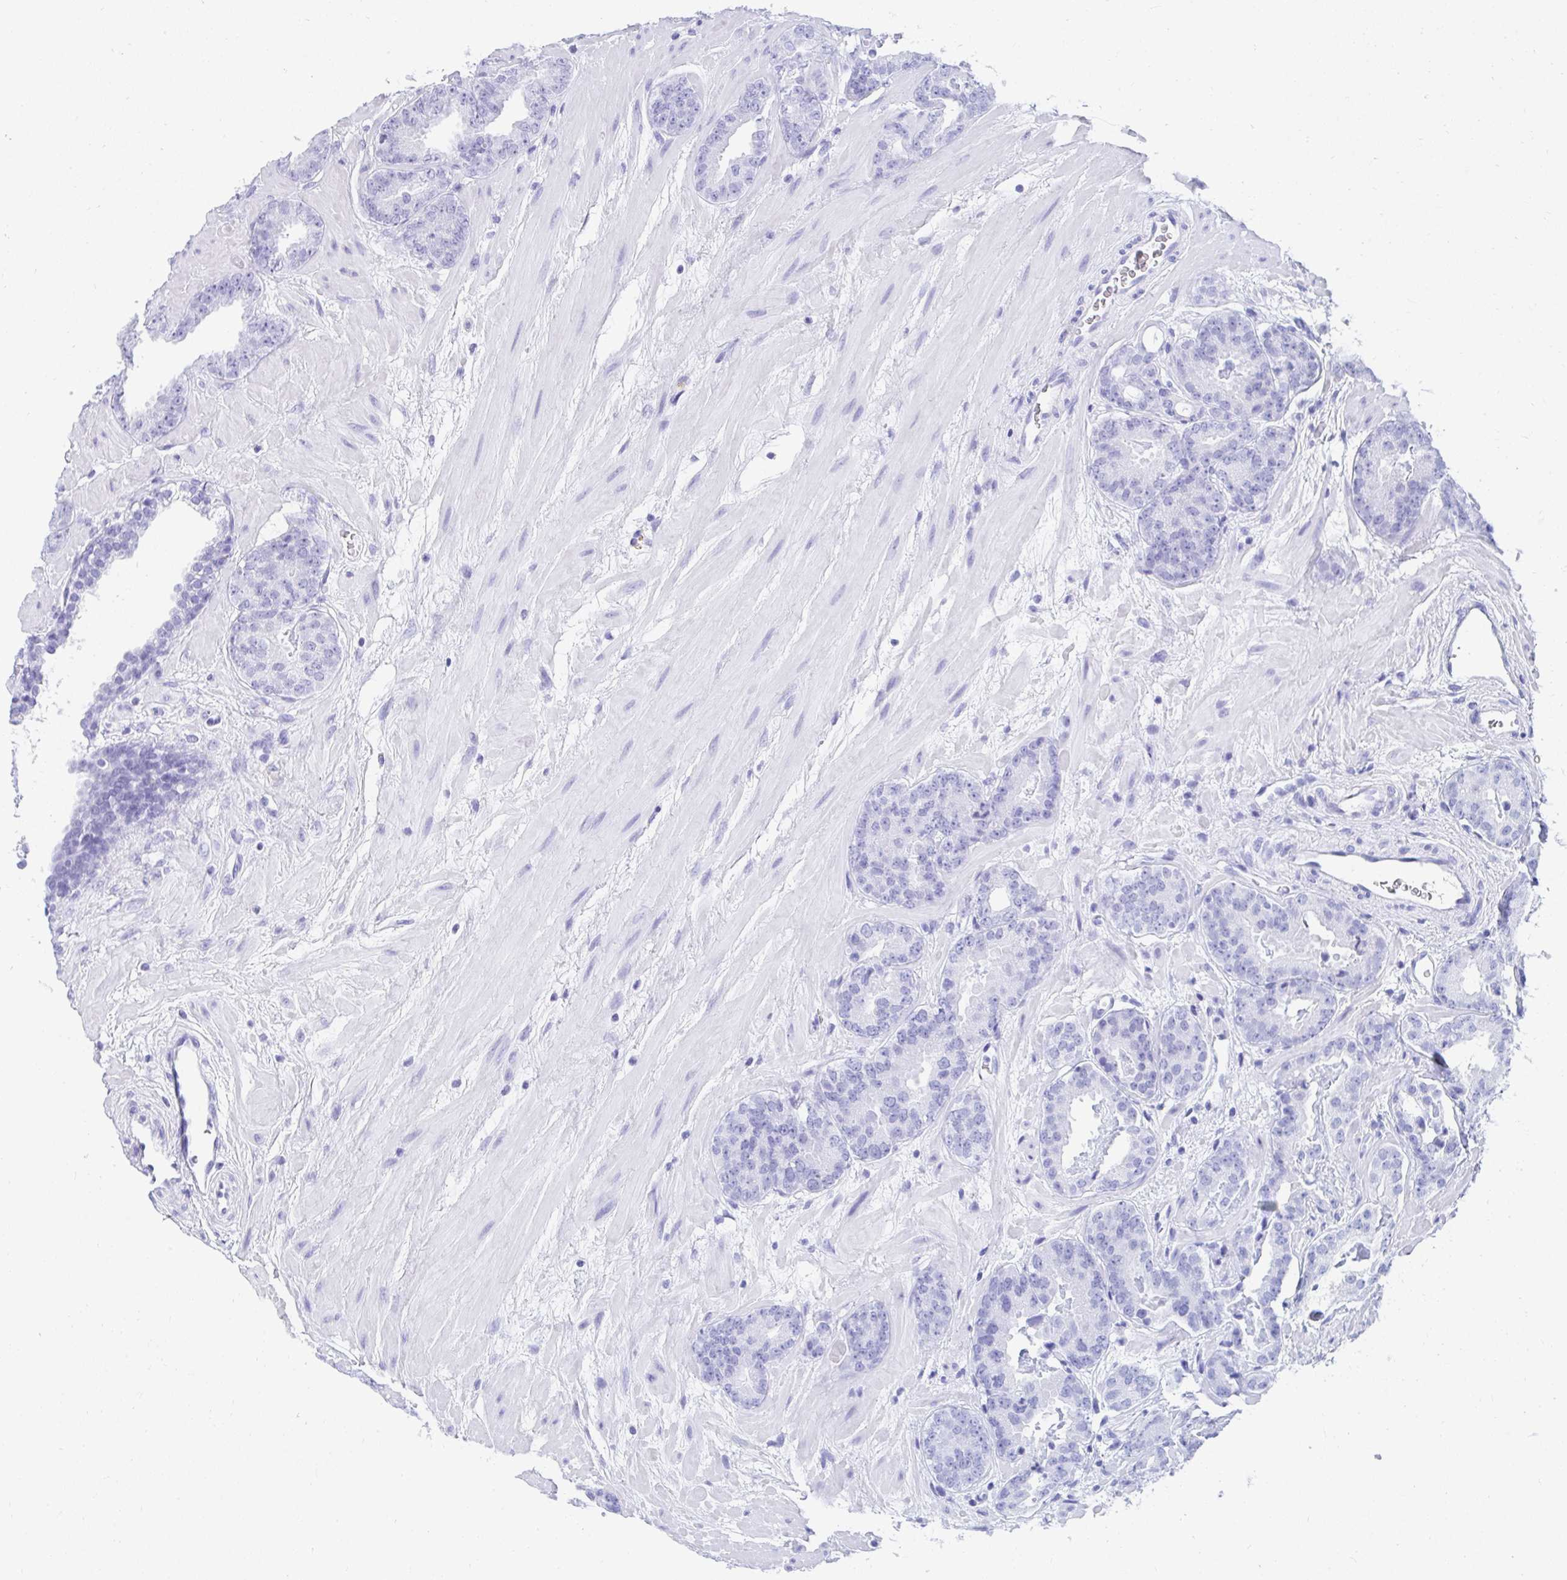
{"staining": {"intensity": "negative", "quantity": "none", "location": "none"}, "tissue": "prostate cancer", "cell_type": "Tumor cells", "image_type": "cancer", "snomed": [{"axis": "morphology", "description": "Adenocarcinoma, Low grade"}, {"axis": "topography", "description": "Prostate"}], "caption": "The micrograph exhibits no staining of tumor cells in prostate cancer. The staining is performed using DAB brown chromogen with nuclei counter-stained in using hematoxylin.", "gene": "CD7", "patient": {"sex": "male", "age": 62}}